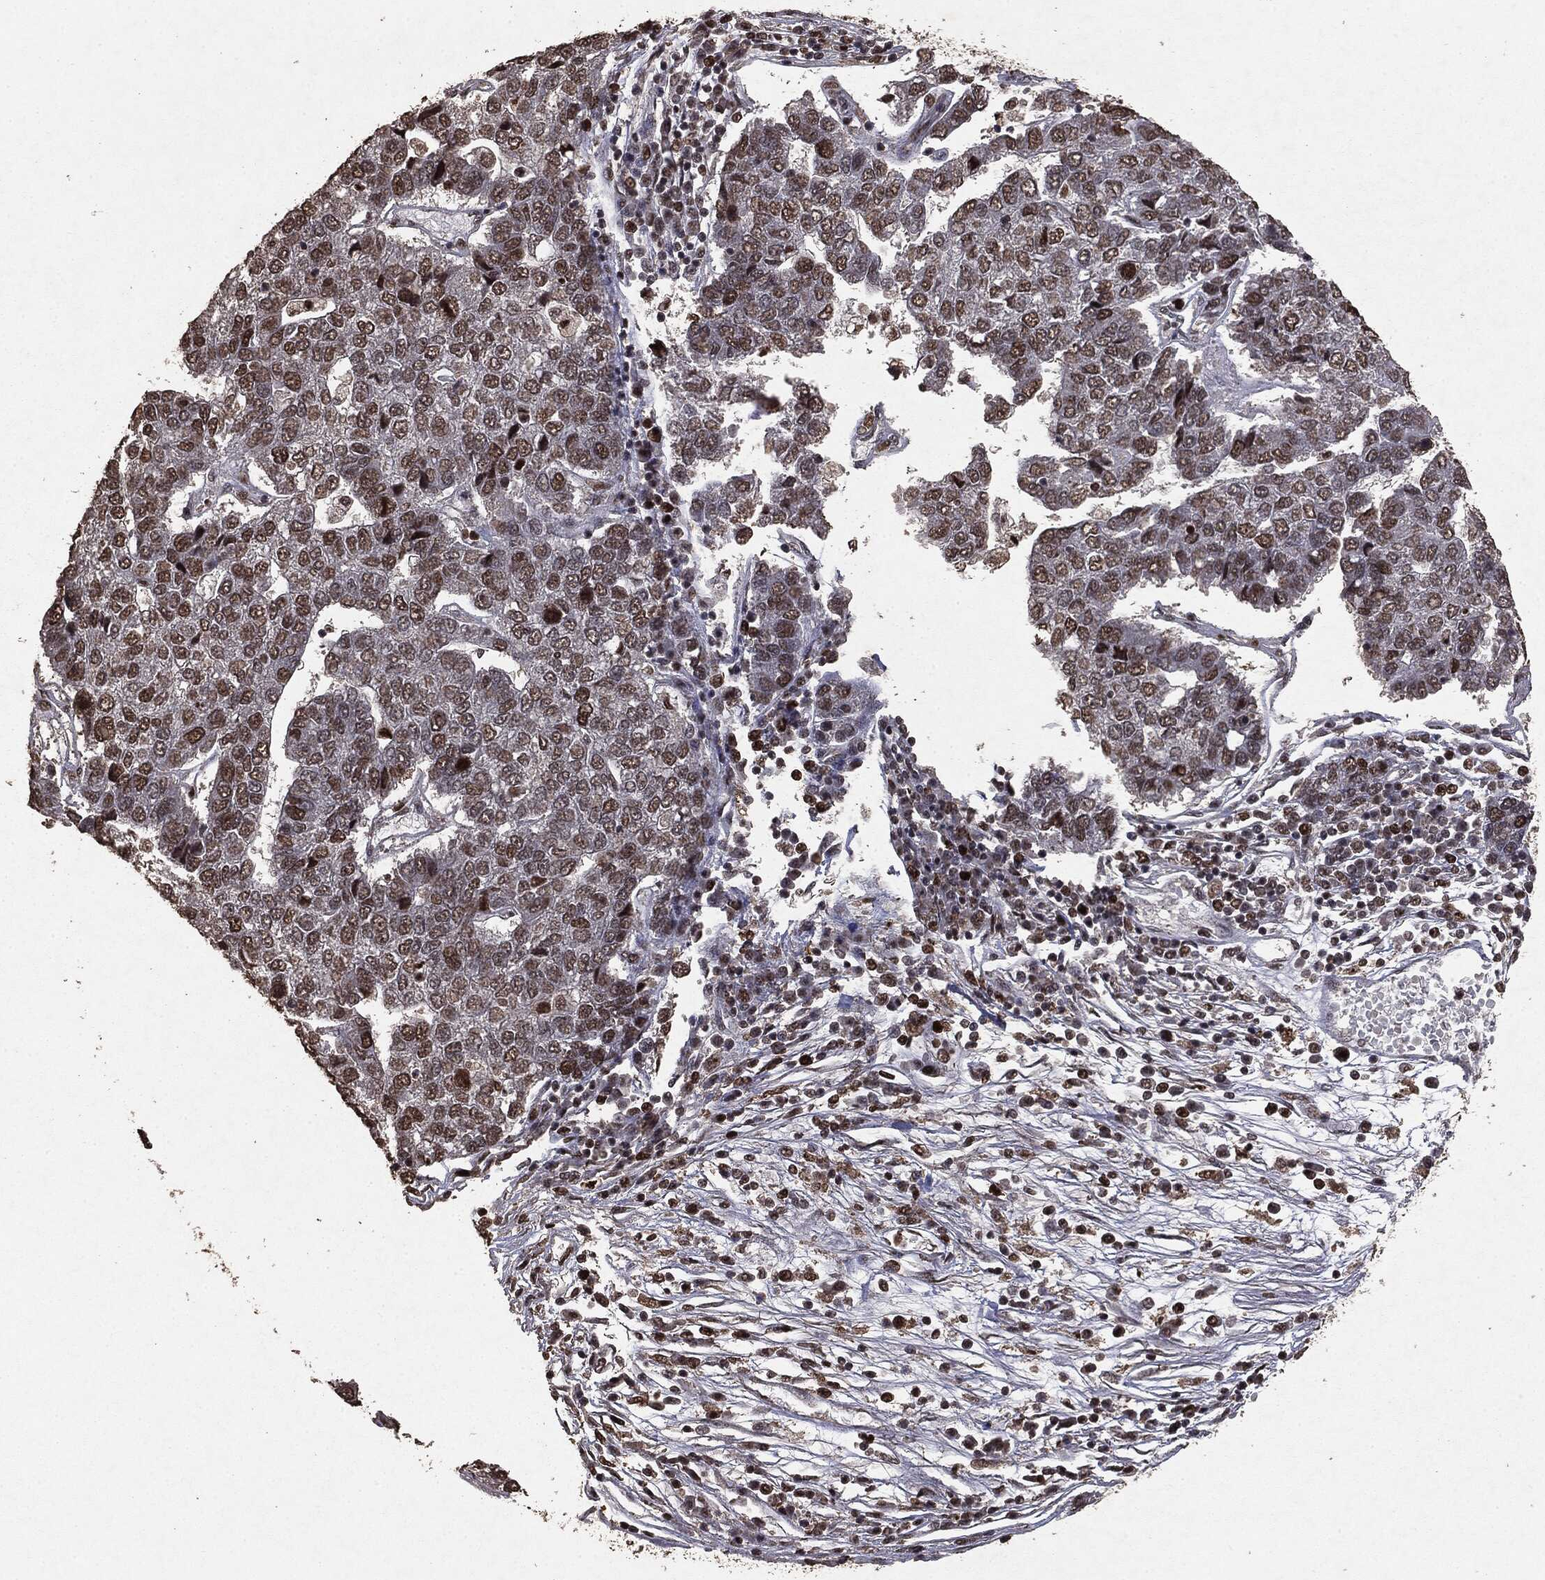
{"staining": {"intensity": "moderate", "quantity": ">75%", "location": "nuclear"}, "tissue": "pancreatic cancer", "cell_type": "Tumor cells", "image_type": "cancer", "snomed": [{"axis": "morphology", "description": "Adenocarcinoma, NOS"}, {"axis": "topography", "description": "Pancreas"}], "caption": "IHC staining of pancreatic cancer (adenocarcinoma), which displays medium levels of moderate nuclear expression in approximately >75% of tumor cells indicating moderate nuclear protein expression. The staining was performed using DAB (3,3'-diaminobenzidine) (brown) for protein detection and nuclei were counterstained in hematoxylin (blue).", "gene": "RAD18", "patient": {"sex": "female", "age": 61}}